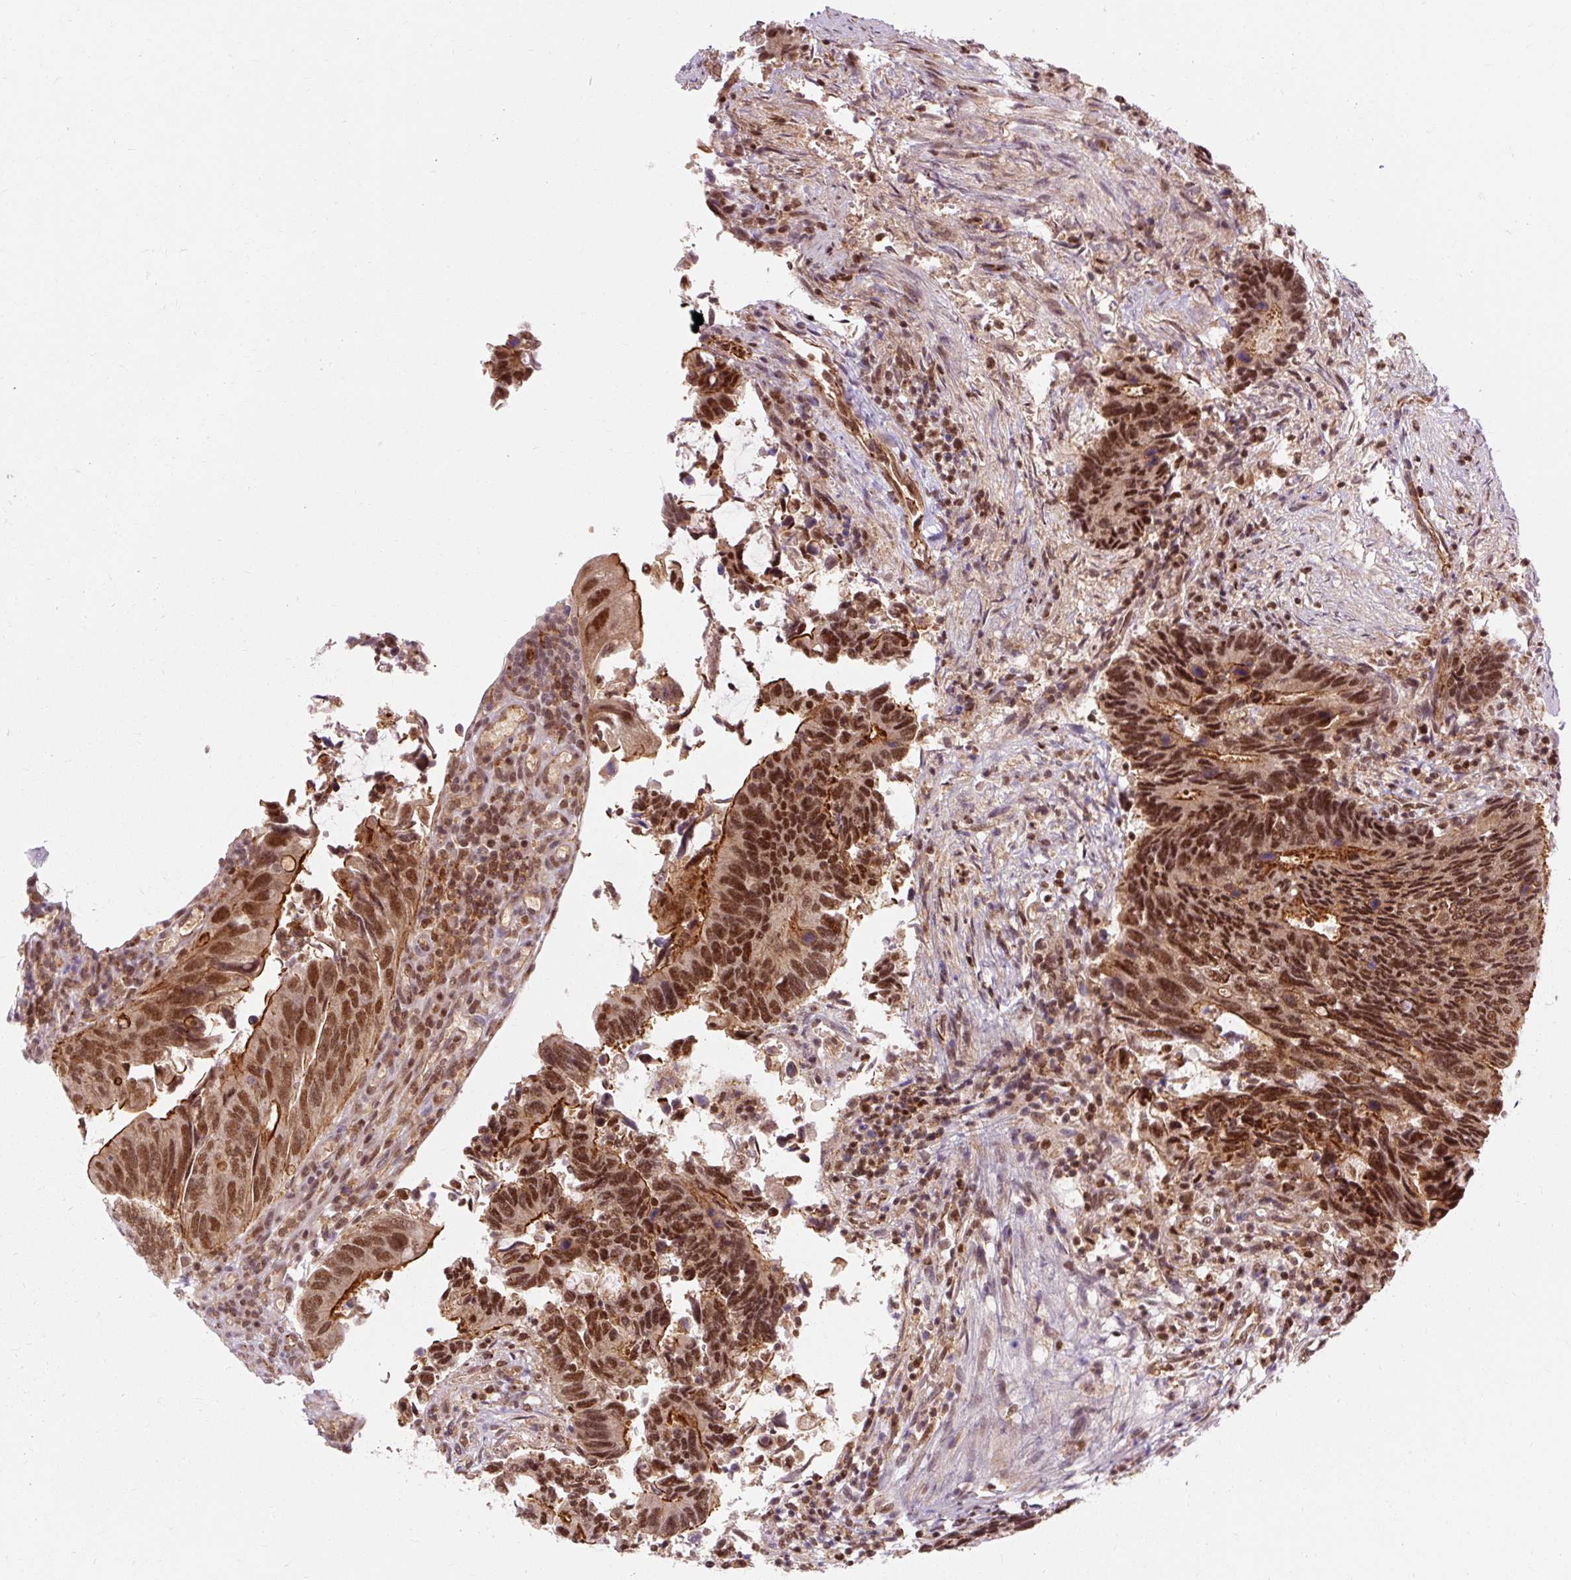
{"staining": {"intensity": "strong", "quantity": ">75%", "location": "cytoplasmic/membranous,nuclear"}, "tissue": "colorectal cancer", "cell_type": "Tumor cells", "image_type": "cancer", "snomed": [{"axis": "morphology", "description": "Adenocarcinoma, NOS"}, {"axis": "topography", "description": "Colon"}], "caption": "Colorectal cancer (adenocarcinoma) stained for a protein reveals strong cytoplasmic/membranous and nuclear positivity in tumor cells. (Stains: DAB in brown, nuclei in blue, Microscopy: brightfield microscopy at high magnification).", "gene": "CSTF1", "patient": {"sex": "male", "age": 87}}